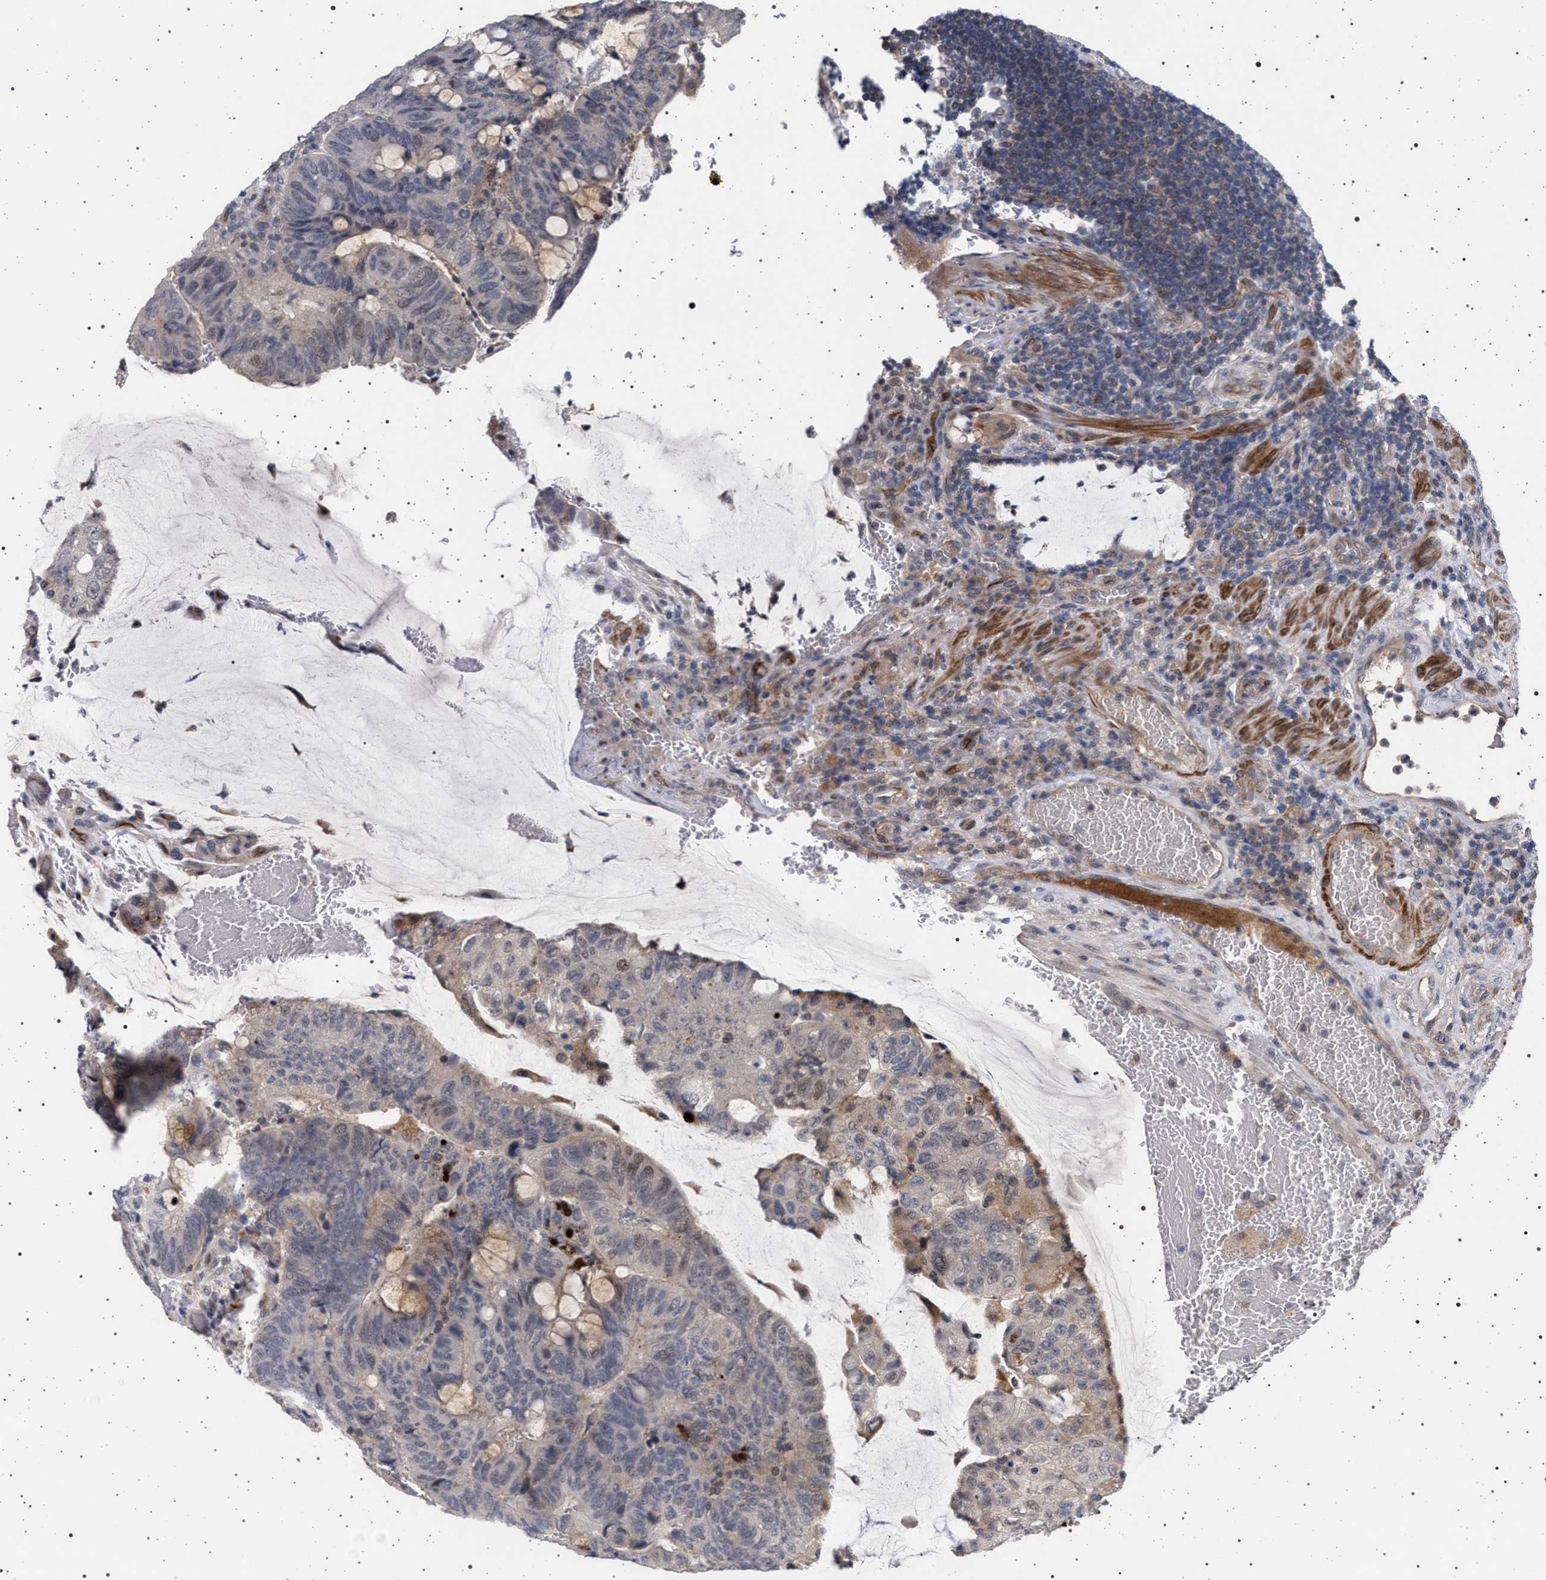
{"staining": {"intensity": "weak", "quantity": "<25%", "location": "cytoplasmic/membranous"}, "tissue": "colorectal cancer", "cell_type": "Tumor cells", "image_type": "cancer", "snomed": [{"axis": "morphology", "description": "Normal tissue, NOS"}, {"axis": "morphology", "description": "Adenocarcinoma, NOS"}, {"axis": "topography", "description": "Rectum"}, {"axis": "topography", "description": "Peripheral nerve tissue"}], "caption": "This is an IHC micrograph of human colorectal adenocarcinoma. There is no staining in tumor cells.", "gene": "RBM48", "patient": {"sex": "male", "age": 92}}